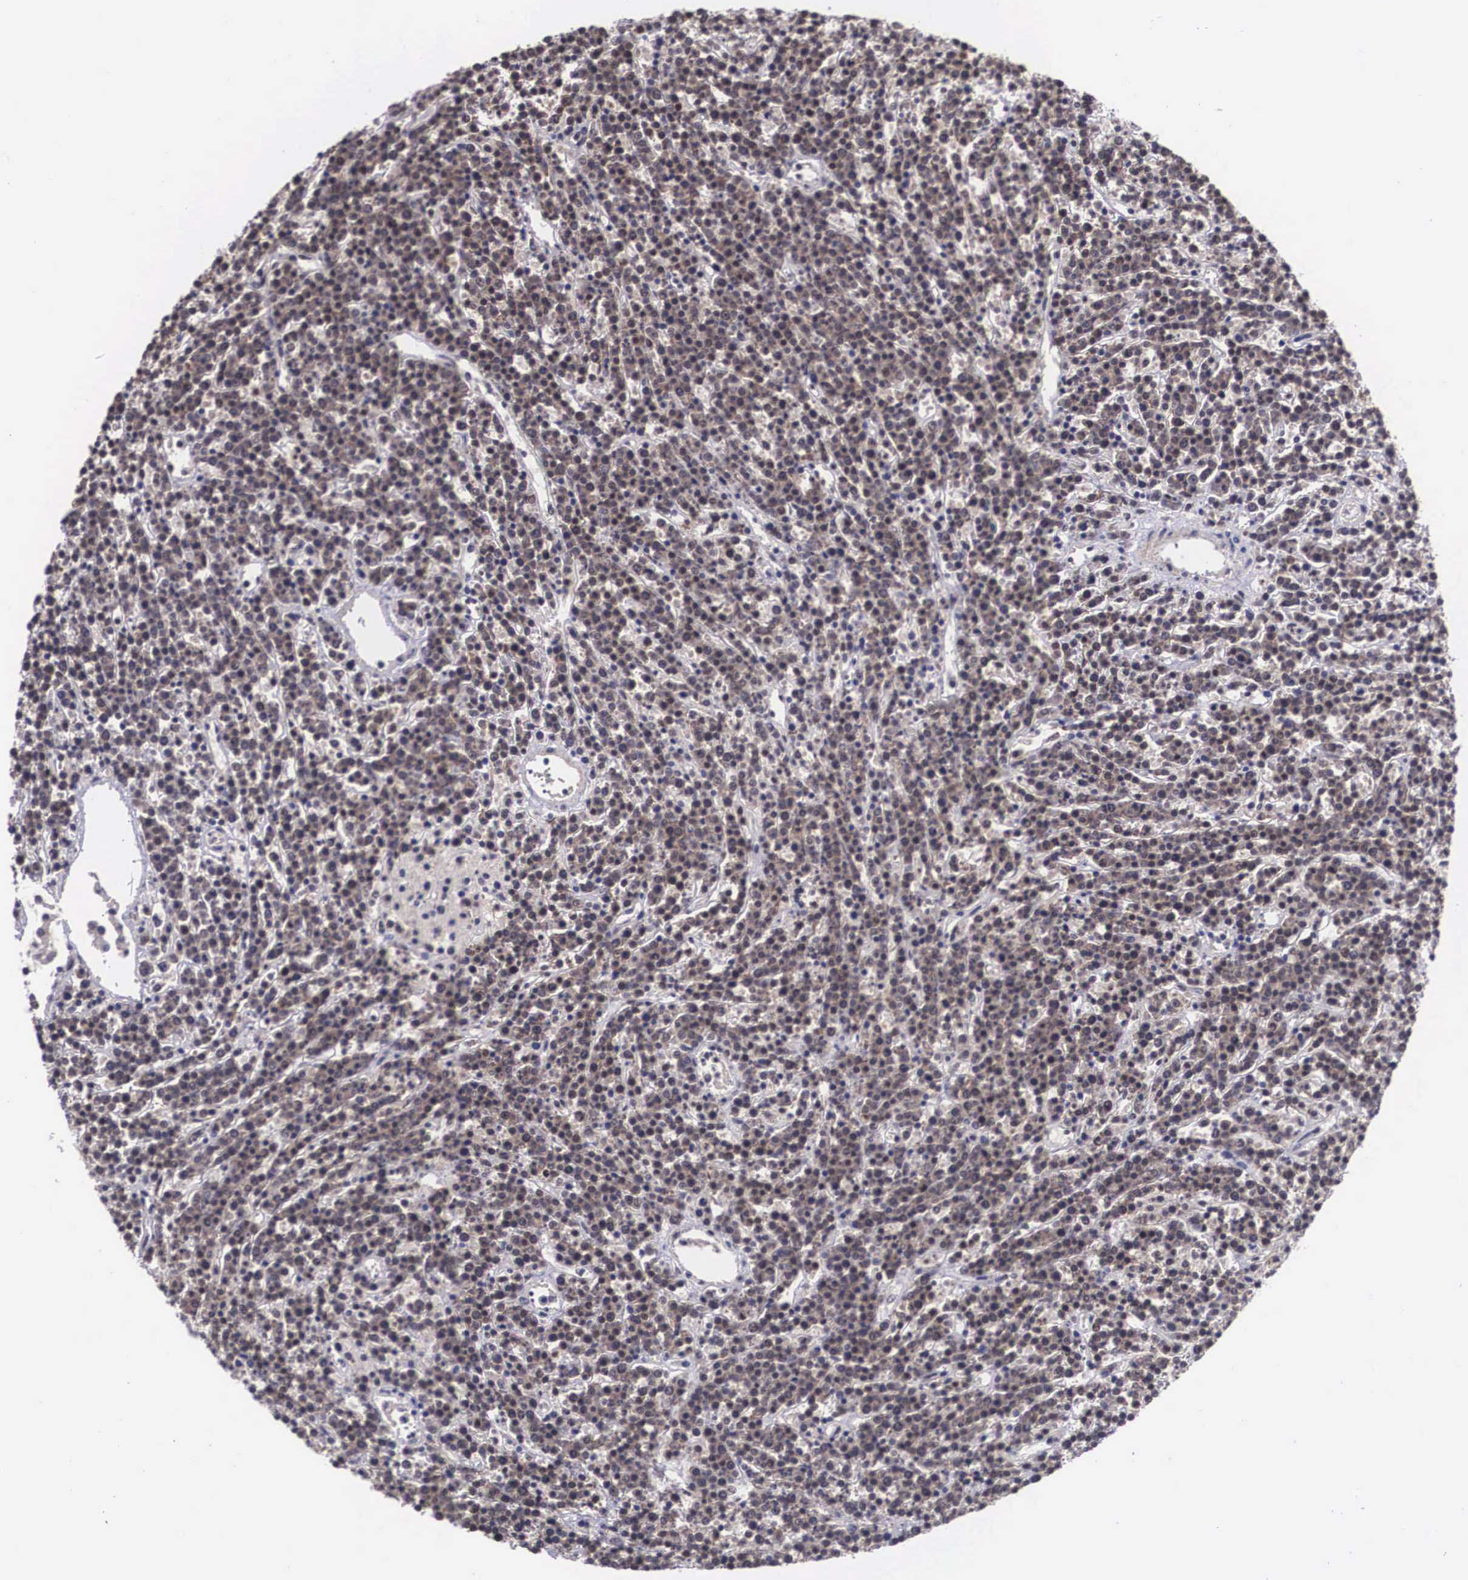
{"staining": {"intensity": "weak", "quantity": "25%-75%", "location": "nuclear"}, "tissue": "lymphoma", "cell_type": "Tumor cells", "image_type": "cancer", "snomed": [{"axis": "morphology", "description": "Malignant lymphoma, non-Hodgkin's type, High grade"}, {"axis": "topography", "description": "Ovary"}], "caption": "Weak nuclear protein positivity is present in approximately 25%-75% of tumor cells in lymphoma.", "gene": "ZNF275", "patient": {"sex": "female", "age": 56}}